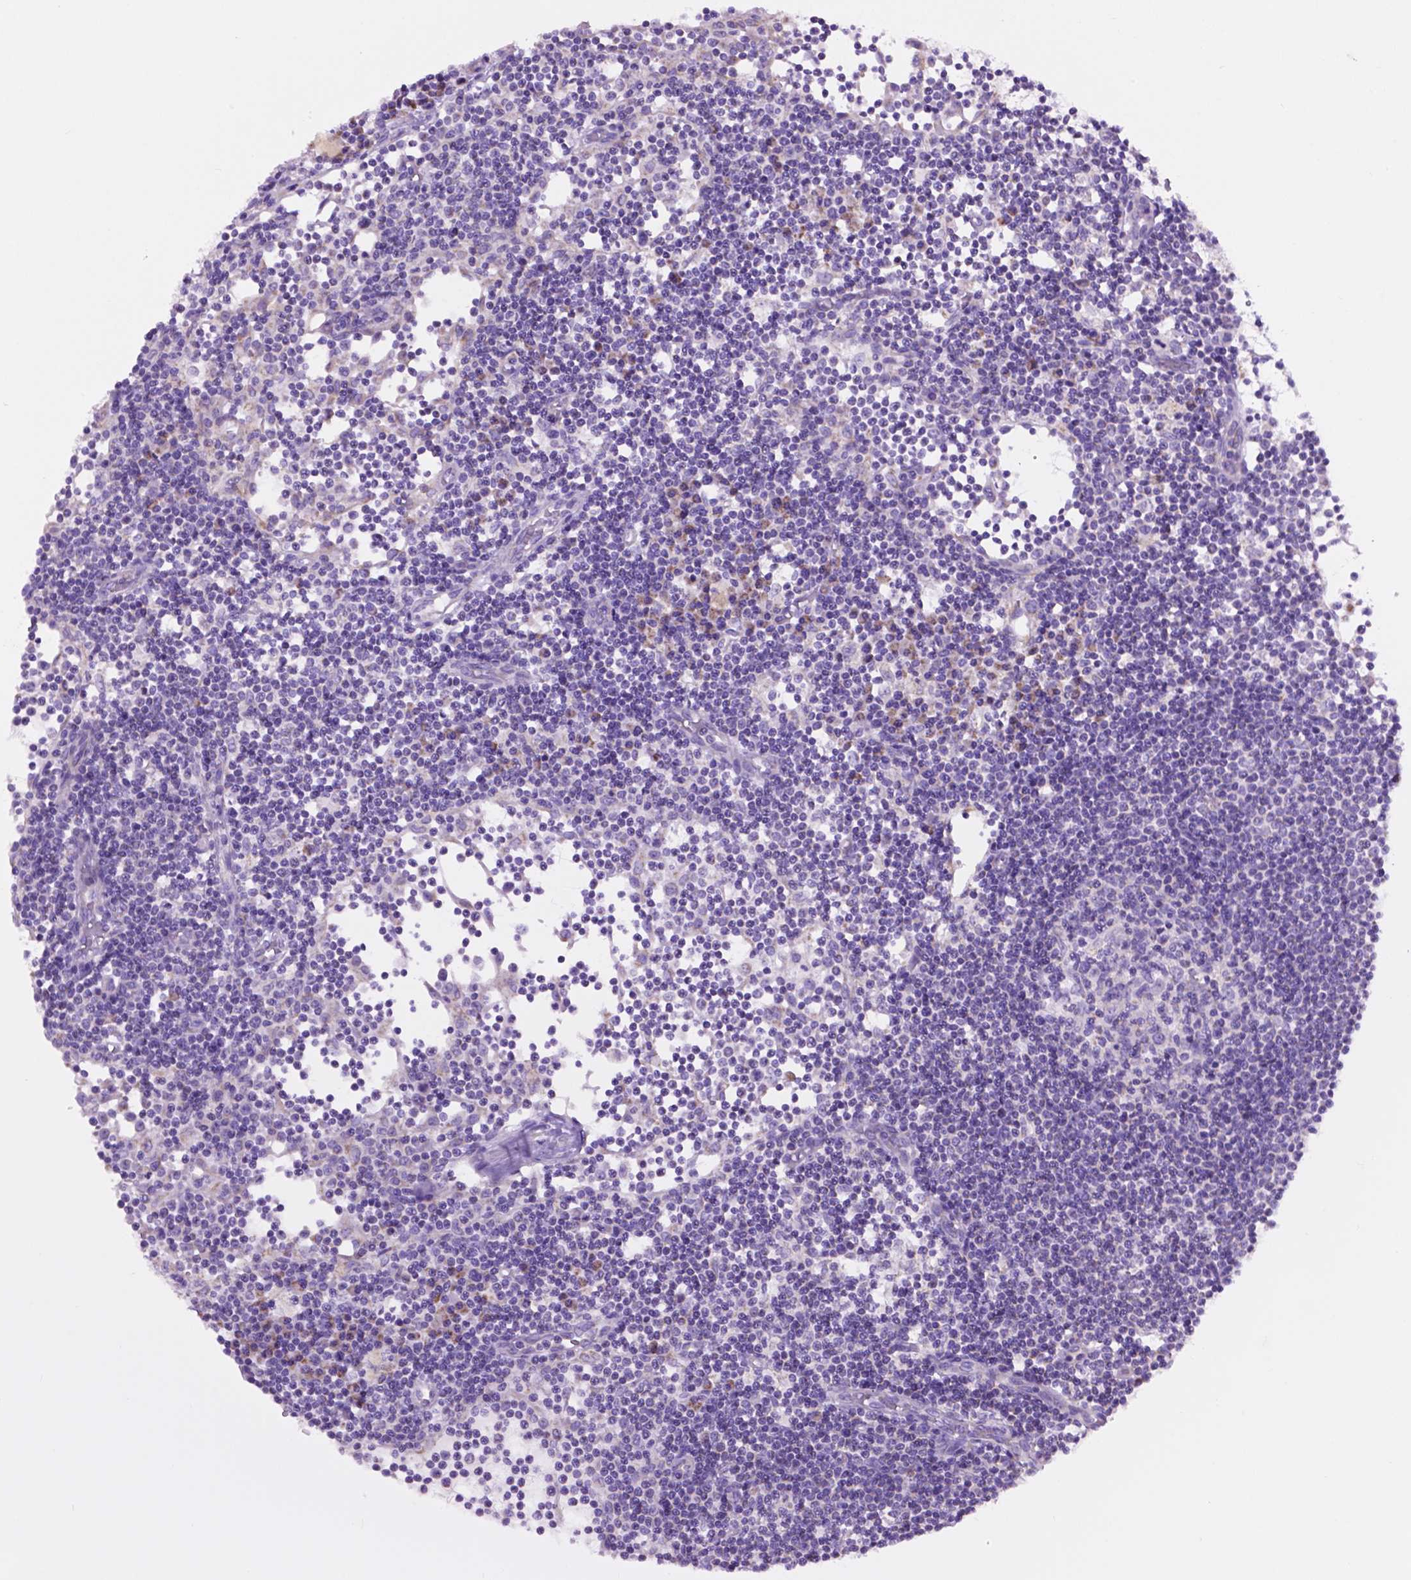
{"staining": {"intensity": "weak", "quantity": "<25%", "location": "cytoplasmic/membranous"}, "tissue": "lymph node", "cell_type": "Germinal center cells", "image_type": "normal", "snomed": [{"axis": "morphology", "description": "Normal tissue, NOS"}, {"axis": "topography", "description": "Lymph node"}], "caption": "Germinal center cells are negative for brown protein staining in normal lymph node. (Brightfield microscopy of DAB immunohistochemistry (IHC) at high magnification).", "gene": "PHYHIP", "patient": {"sex": "female", "age": 72}}